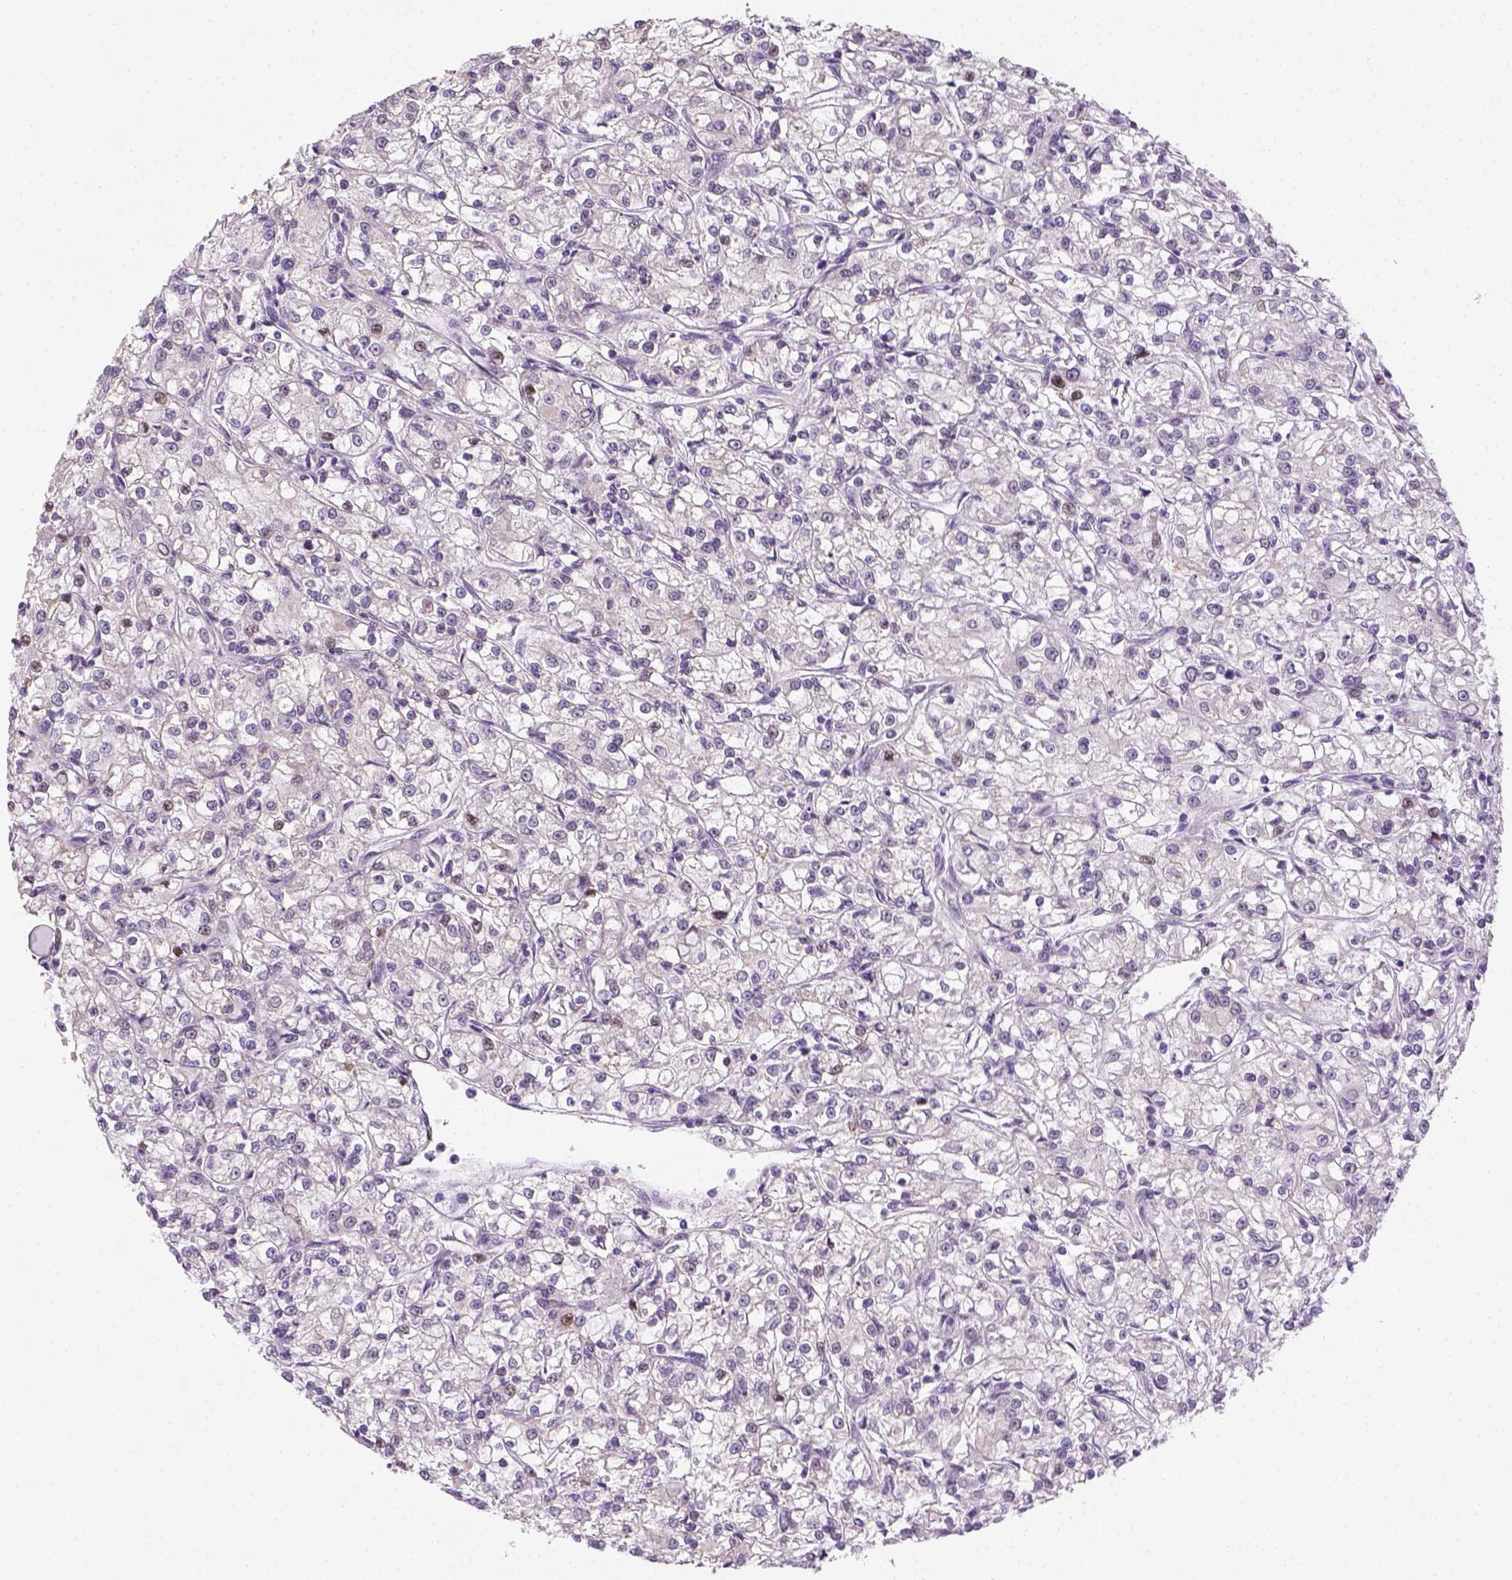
{"staining": {"intensity": "negative", "quantity": "none", "location": "none"}, "tissue": "renal cancer", "cell_type": "Tumor cells", "image_type": "cancer", "snomed": [{"axis": "morphology", "description": "Adenocarcinoma, NOS"}, {"axis": "topography", "description": "Kidney"}], "caption": "This is an immunohistochemistry histopathology image of adenocarcinoma (renal). There is no staining in tumor cells.", "gene": "MAGEB3", "patient": {"sex": "female", "age": 59}}